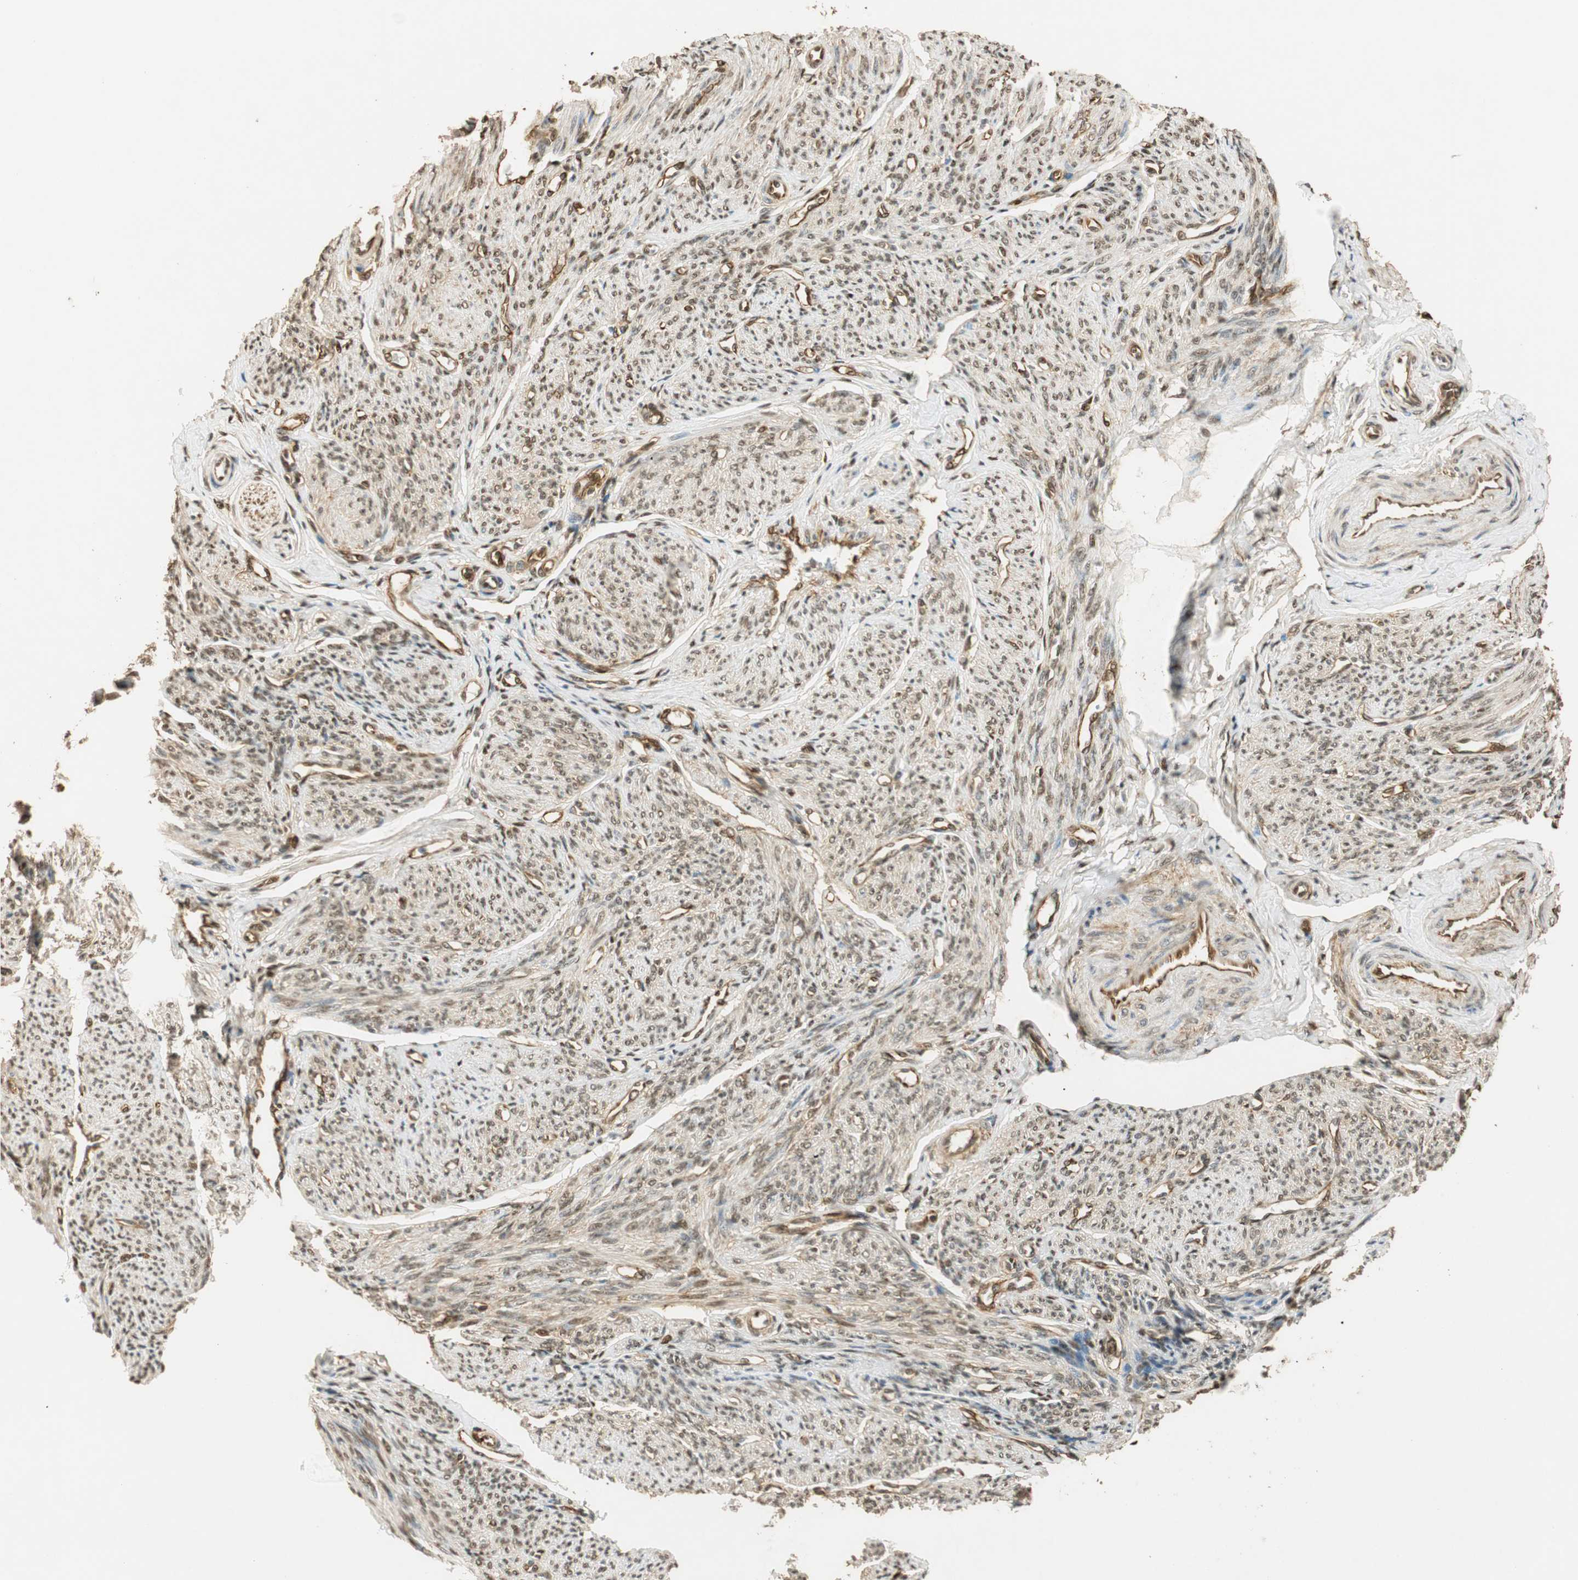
{"staining": {"intensity": "weak", "quantity": "25%-75%", "location": "cytoplasmic/membranous,nuclear"}, "tissue": "smooth muscle", "cell_type": "Smooth muscle cells", "image_type": "normal", "snomed": [{"axis": "morphology", "description": "Normal tissue, NOS"}, {"axis": "topography", "description": "Smooth muscle"}], "caption": "Immunohistochemical staining of benign human smooth muscle exhibits weak cytoplasmic/membranous,nuclear protein expression in approximately 25%-75% of smooth muscle cells.", "gene": "NES", "patient": {"sex": "female", "age": 65}}